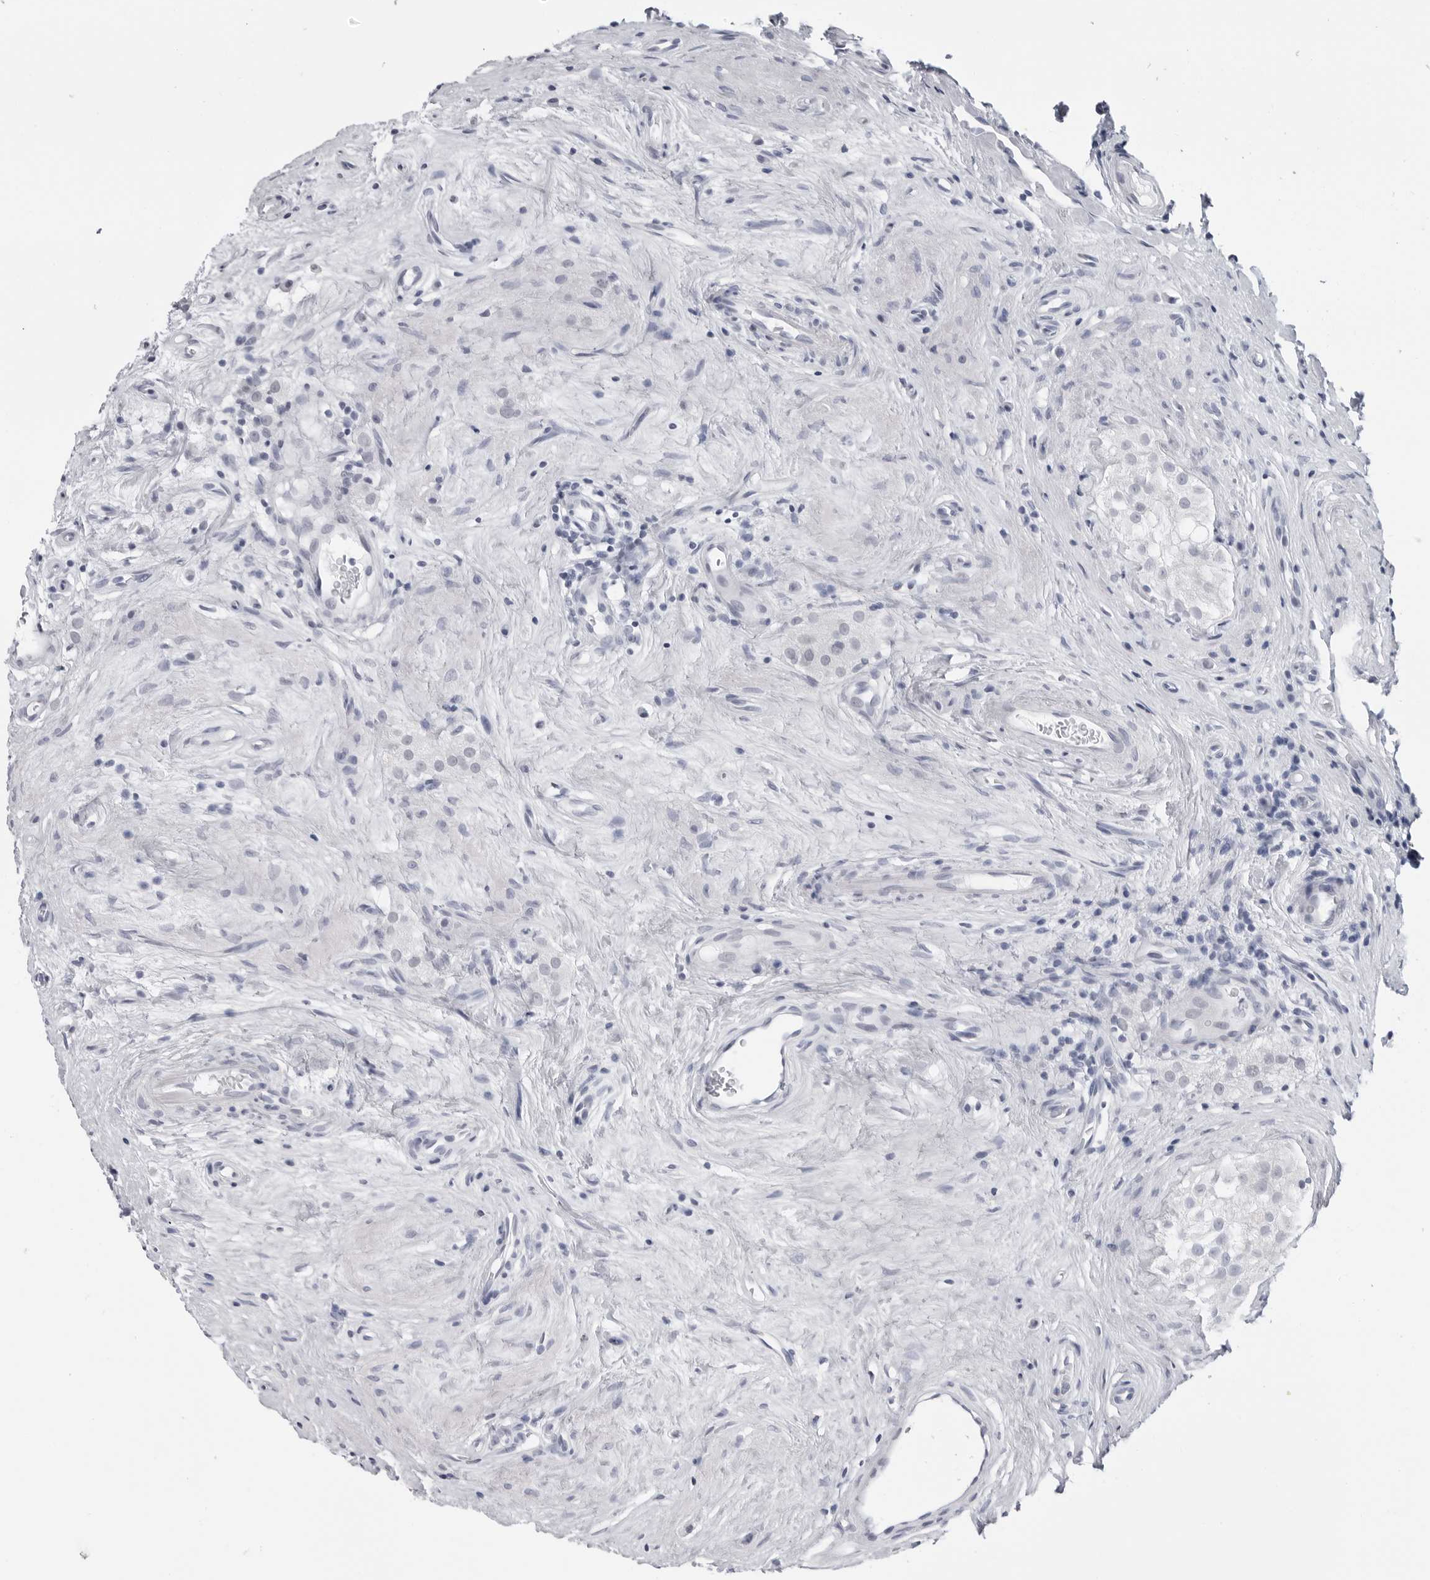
{"staining": {"intensity": "negative", "quantity": "none", "location": "none"}, "tissue": "testis cancer", "cell_type": "Tumor cells", "image_type": "cancer", "snomed": [{"axis": "morphology", "description": "Seminoma, NOS"}, {"axis": "topography", "description": "Testis"}], "caption": "Immunohistochemistry photomicrograph of testis cancer (seminoma) stained for a protein (brown), which displays no staining in tumor cells. (Brightfield microscopy of DAB (3,3'-diaminobenzidine) immunohistochemistry (IHC) at high magnification).", "gene": "PGA3", "patient": {"sex": "male", "age": 65}}